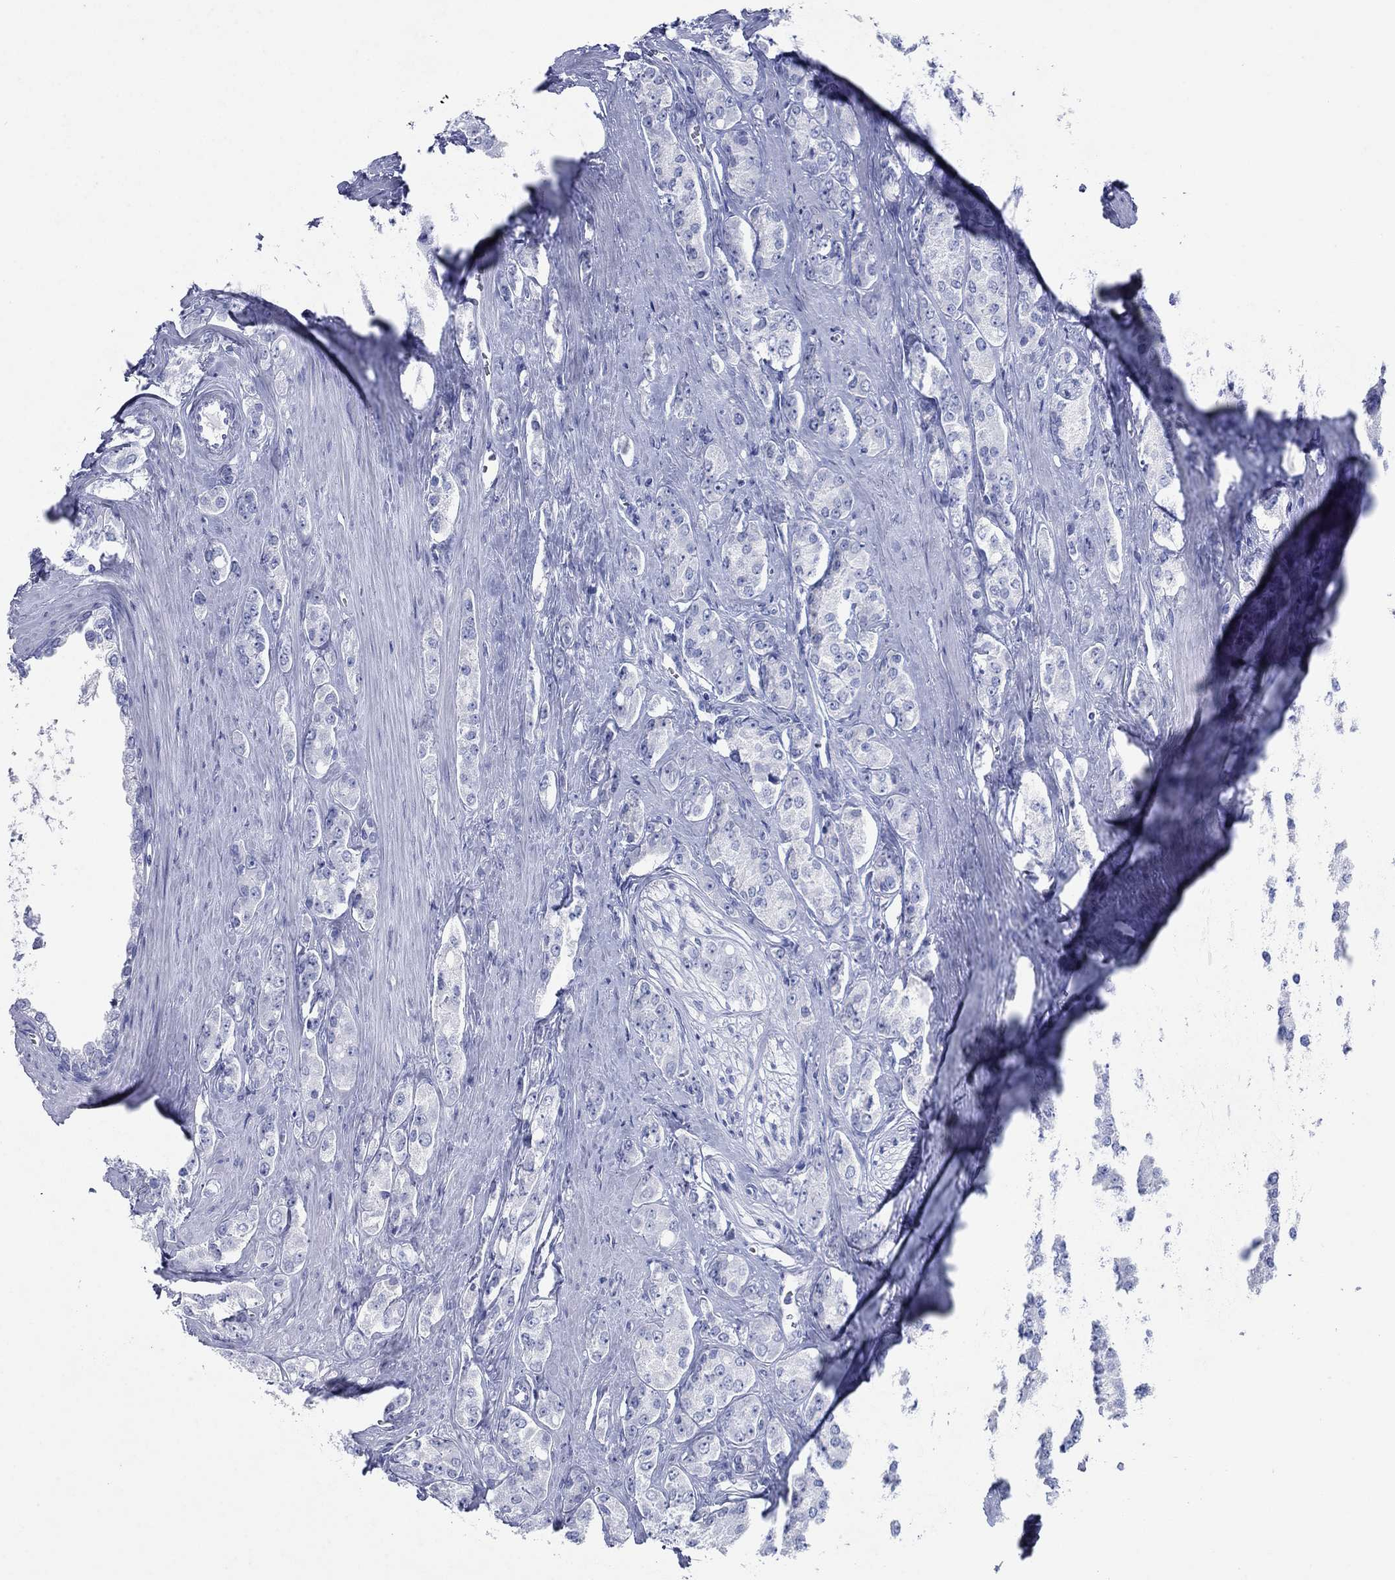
{"staining": {"intensity": "negative", "quantity": "none", "location": "none"}, "tissue": "prostate cancer", "cell_type": "Tumor cells", "image_type": "cancer", "snomed": [{"axis": "morphology", "description": "Adenocarcinoma, NOS"}, {"axis": "topography", "description": "Prostate"}], "caption": "Tumor cells are negative for protein expression in human prostate adenocarcinoma.", "gene": "ATP4A", "patient": {"sex": "male", "age": 67}}